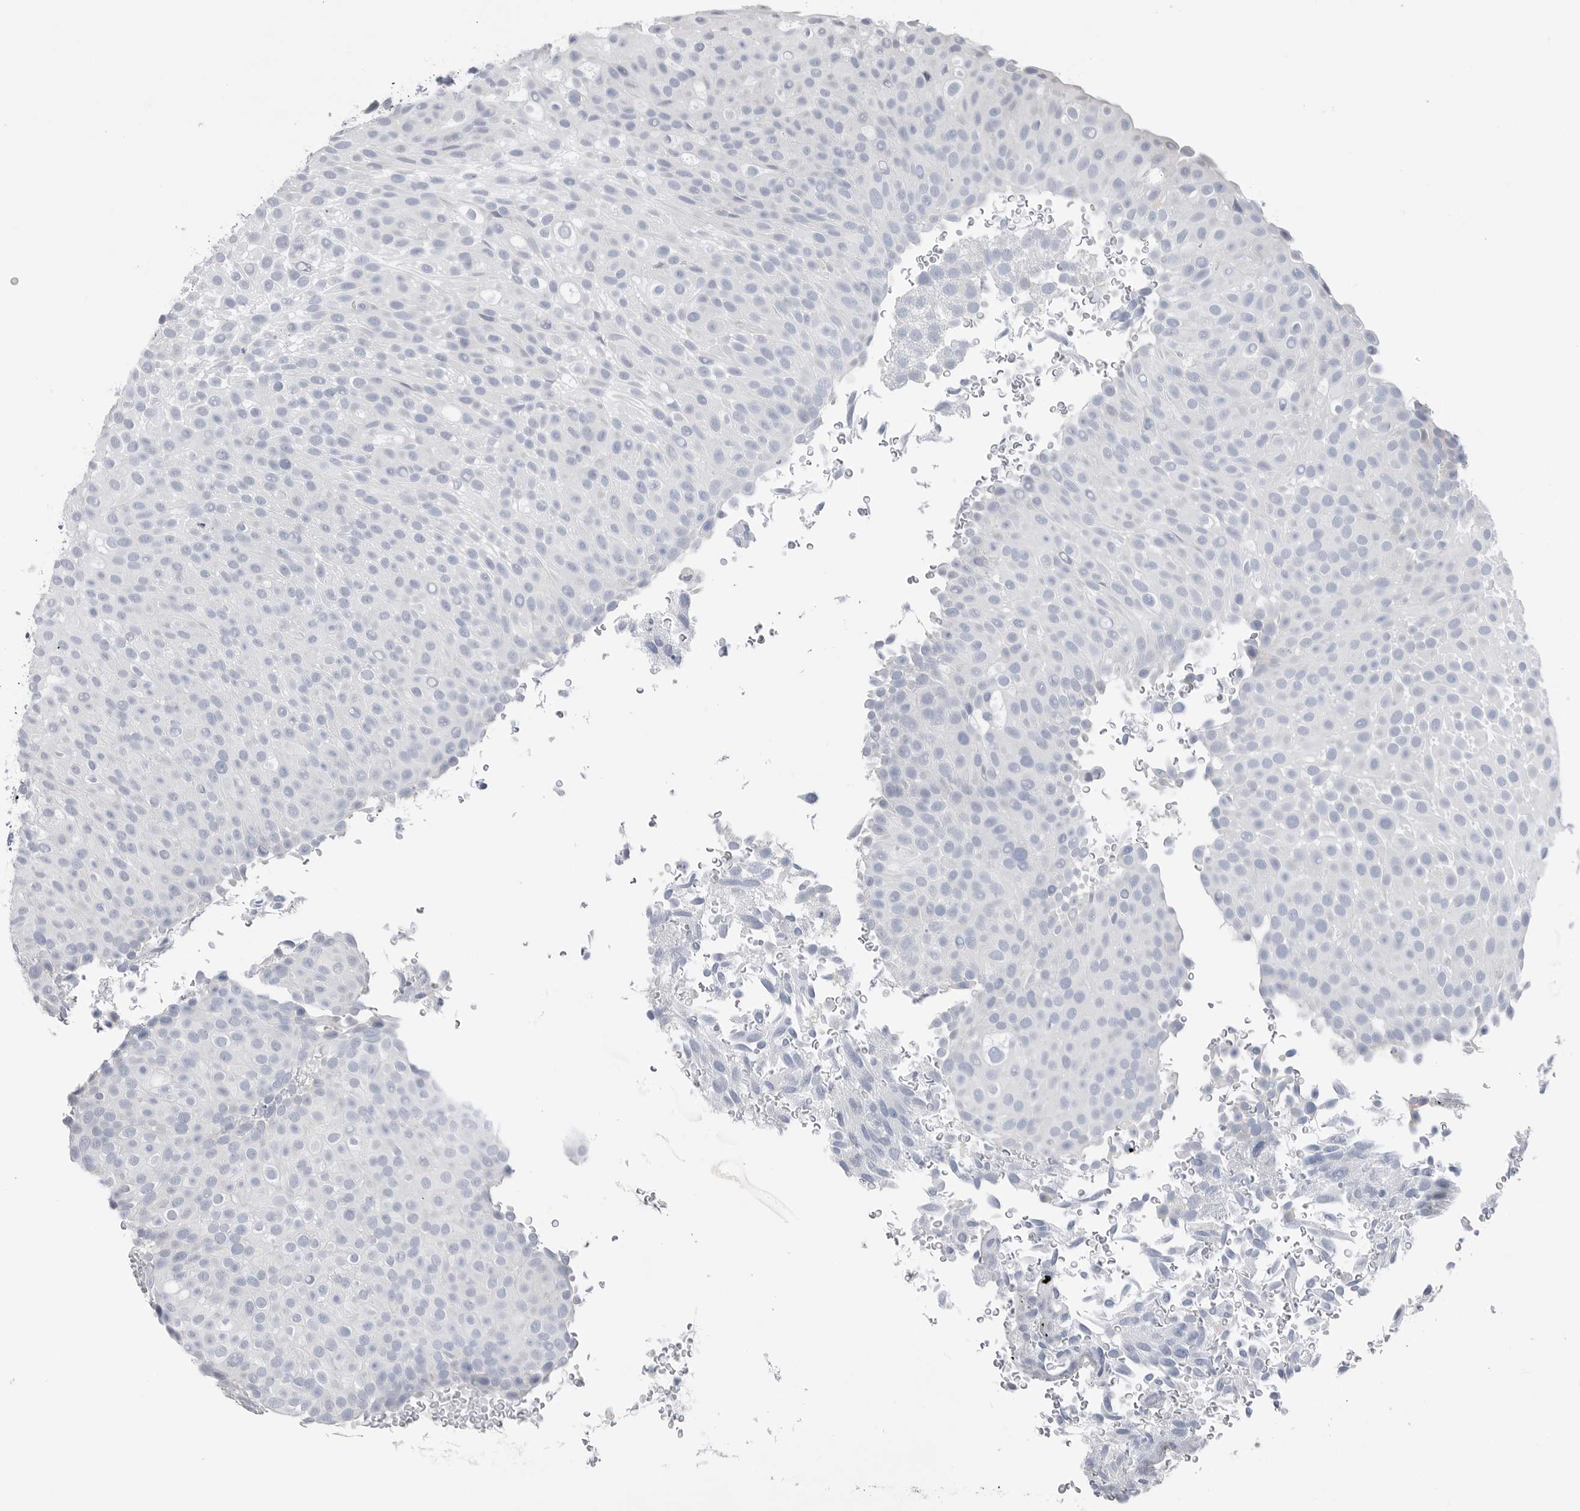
{"staining": {"intensity": "negative", "quantity": "none", "location": "none"}, "tissue": "urothelial cancer", "cell_type": "Tumor cells", "image_type": "cancer", "snomed": [{"axis": "morphology", "description": "Urothelial carcinoma, Low grade"}, {"axis": "topography", "description": "Urinary bladder"}], "caption": "The image demonstrates no significant positivity in tumor cells of urothelial carcinoma (low-grade).", "gene": "ABHD12", "patient": {"sex": "male", "age": 78}}